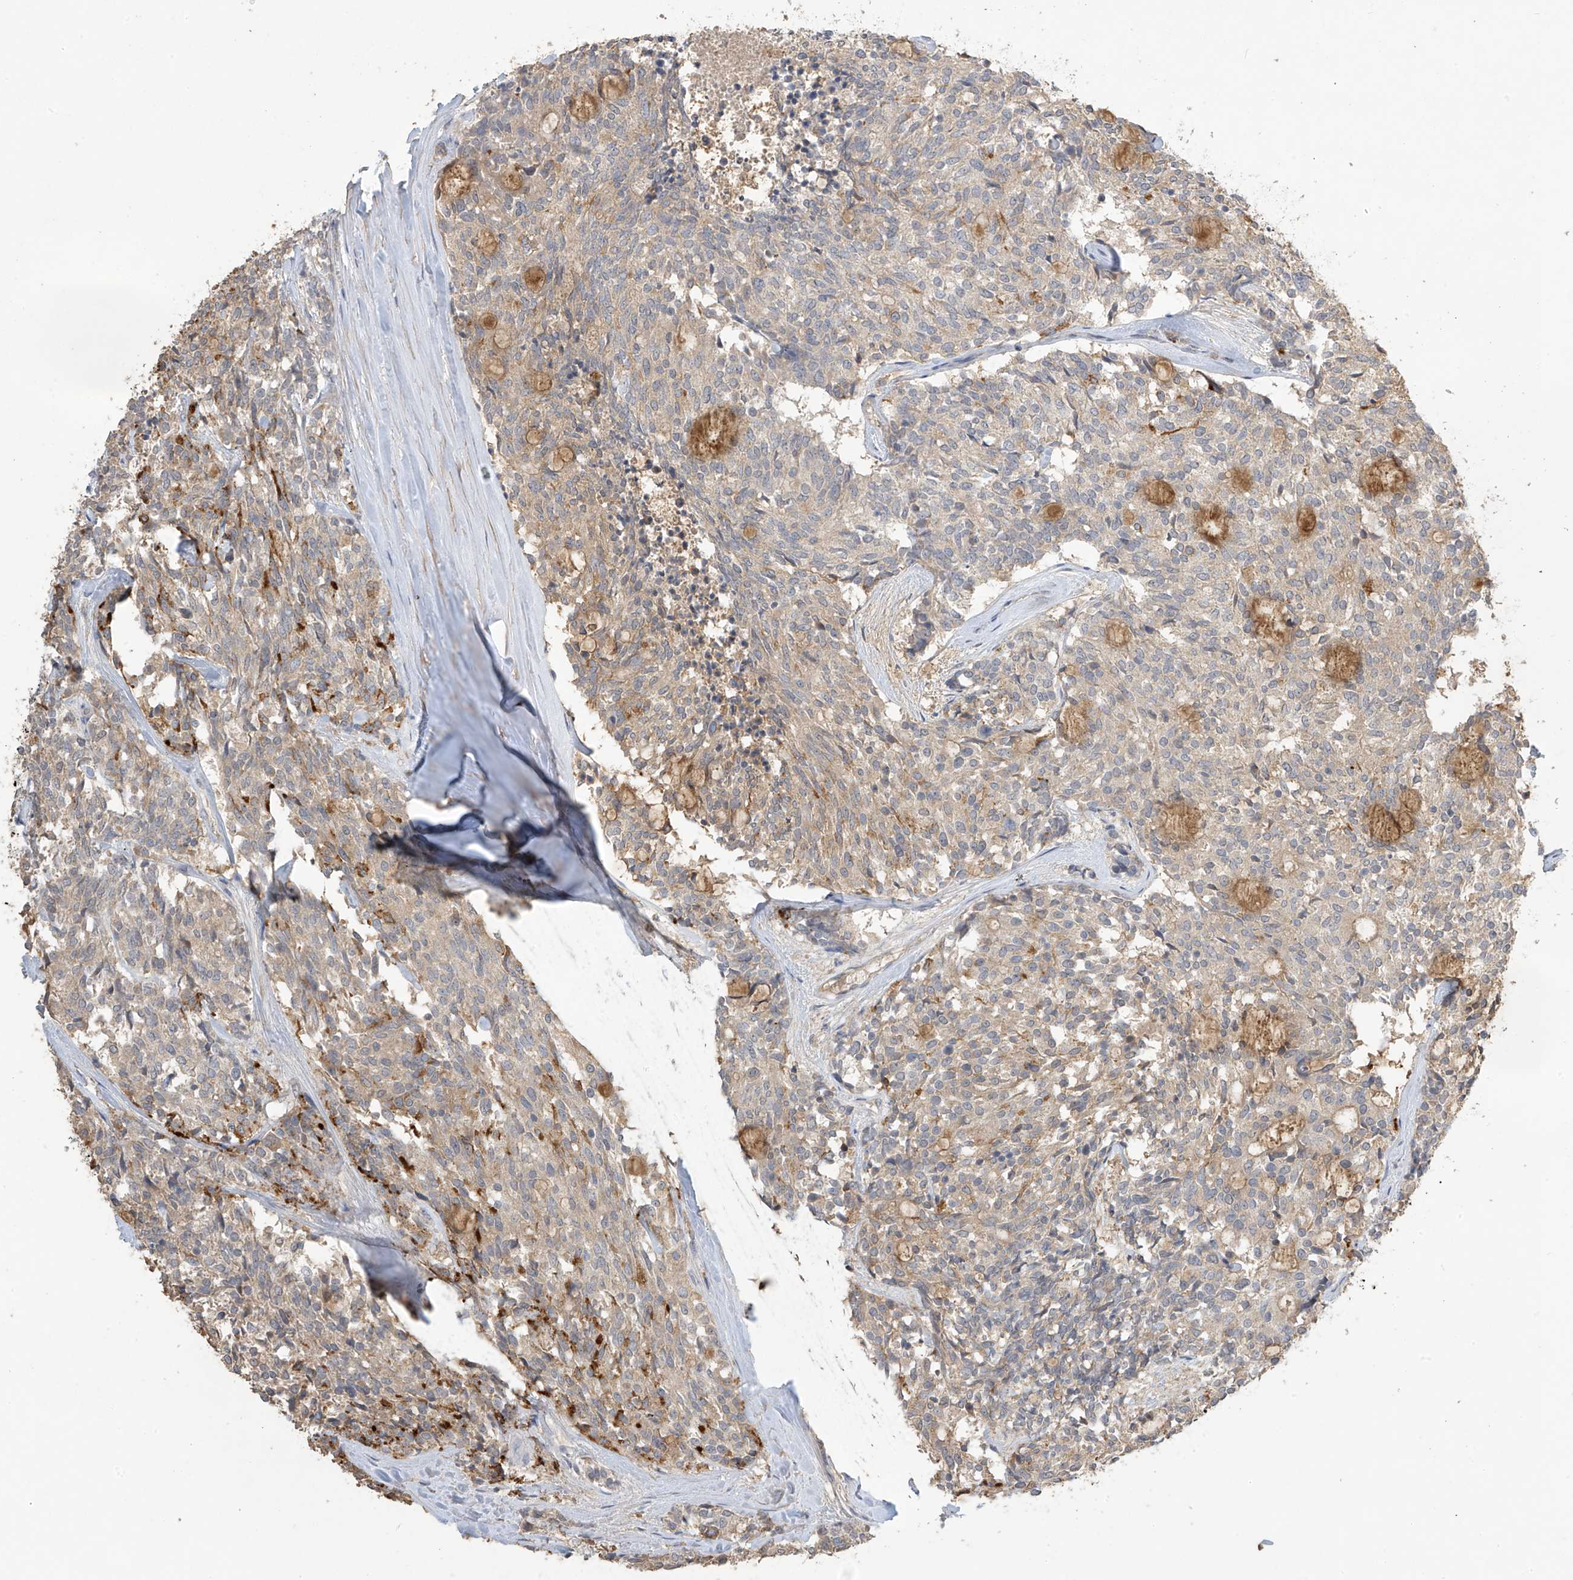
{"staining": {"intensity": "weak", "quantity": "<25%", "location": "cytoplasmic/membranous"}, "tissue": "carcinoid", "cell_type": "Tumor cells", "image_type": "cancer", "snomed": [{"axis": "morphology", "description": "Carcinoid, malignant, NOS"}, {"axis": "topography", "description": "Pancreas"}], "caption": "This is an immunohistochemistry (IHC) histopathology image of malignant carcinoid. There is no expression in tumor cells.", "gene": "SLFN14", "patient": {"sex": "female", "age": 54}}